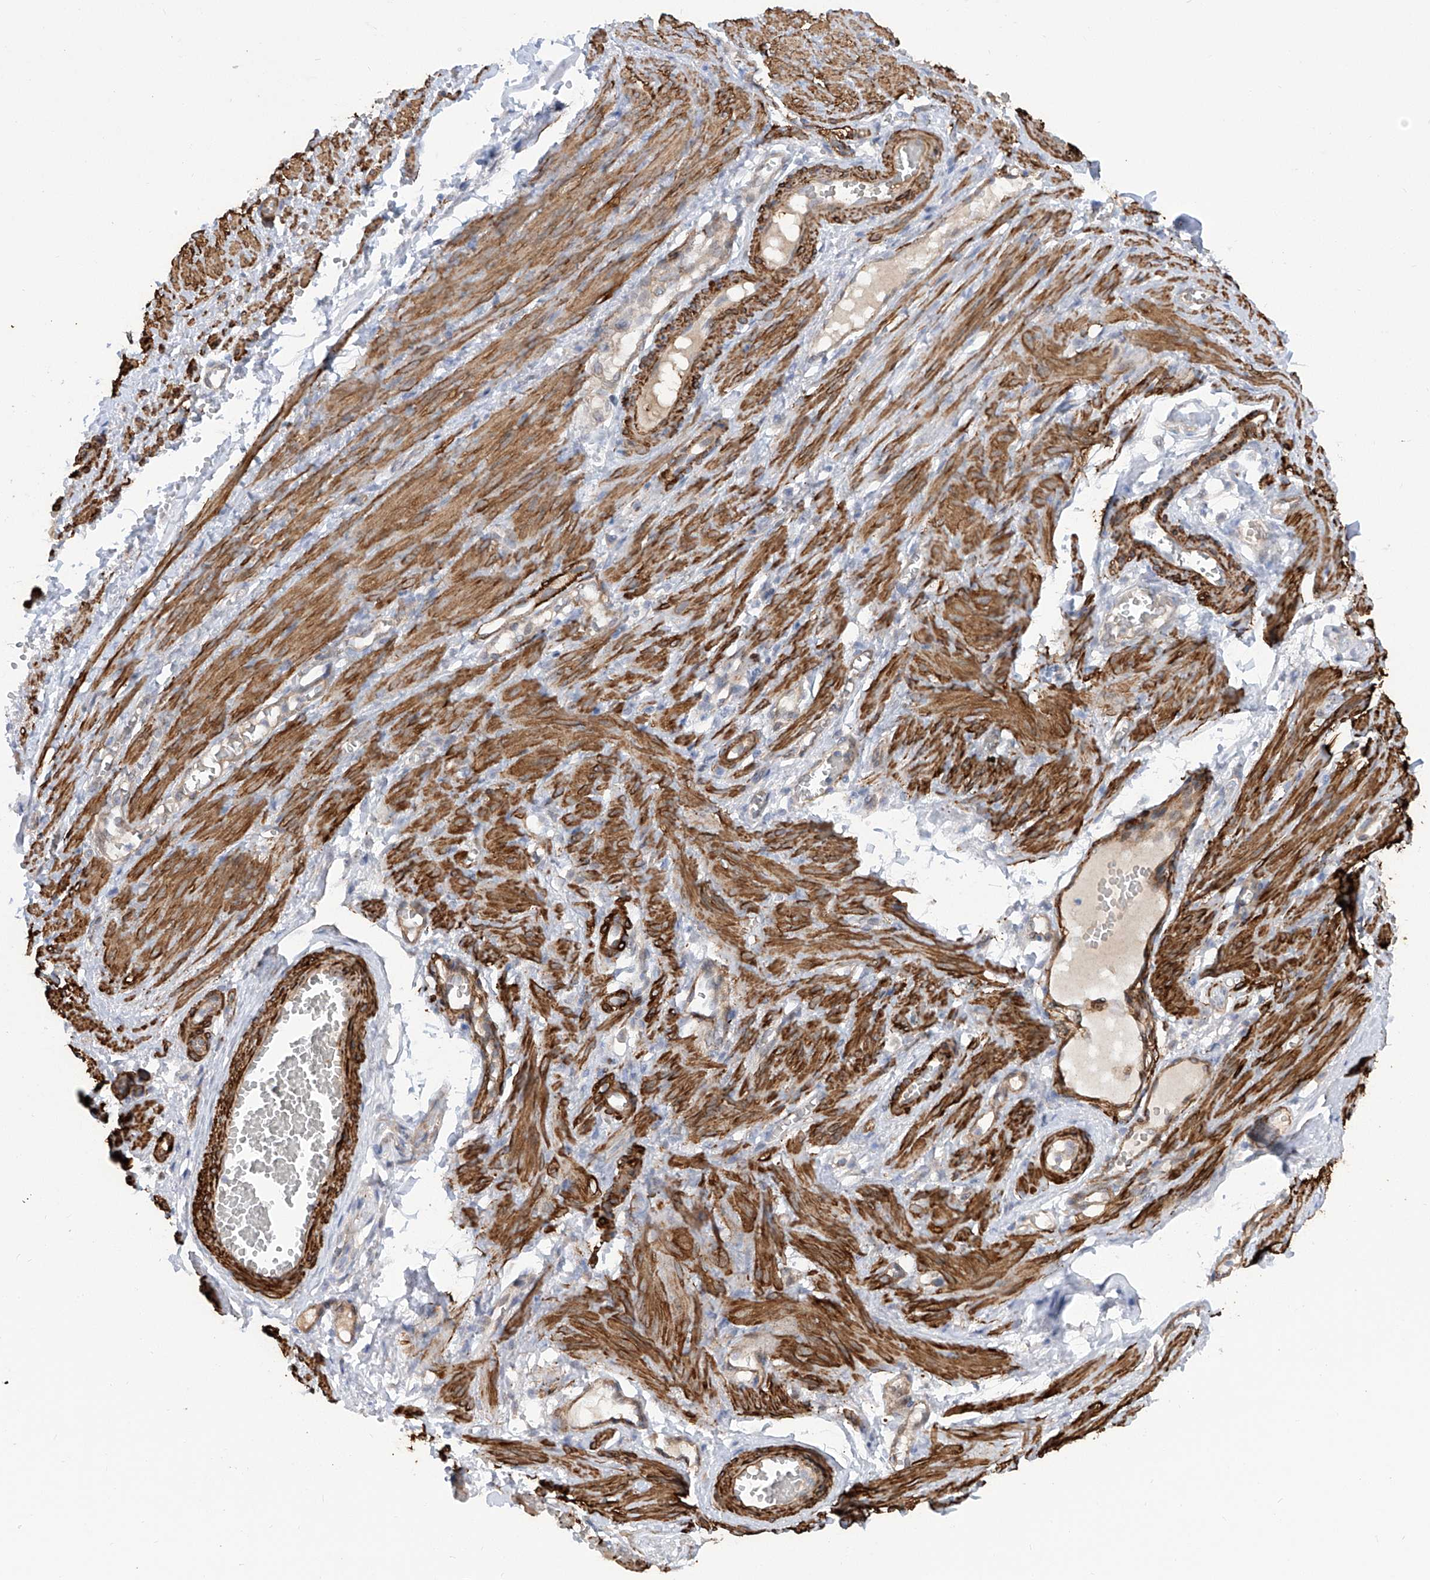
{"staining": {"intensity": "negative", "quantity": "none", "location": "none"}, "tissue": "adipose tissue", "cell_type": "Adipocytes", "image_type": "normal", "snomed": [{"axis": "morphology", "description": "Normal tissue, NOS"}, {"axis": "topography", "description": "Smooth muscle"}, {"axis": "topography", "description": "Peripheral nerve tissue"}], "caption": "Adipose tissue stained for a protein using immunohistochemistry (IHC) shows no staining adipocytes.", "gene": "ZNF490", "patient": {"sex": "female", "age": 39}}